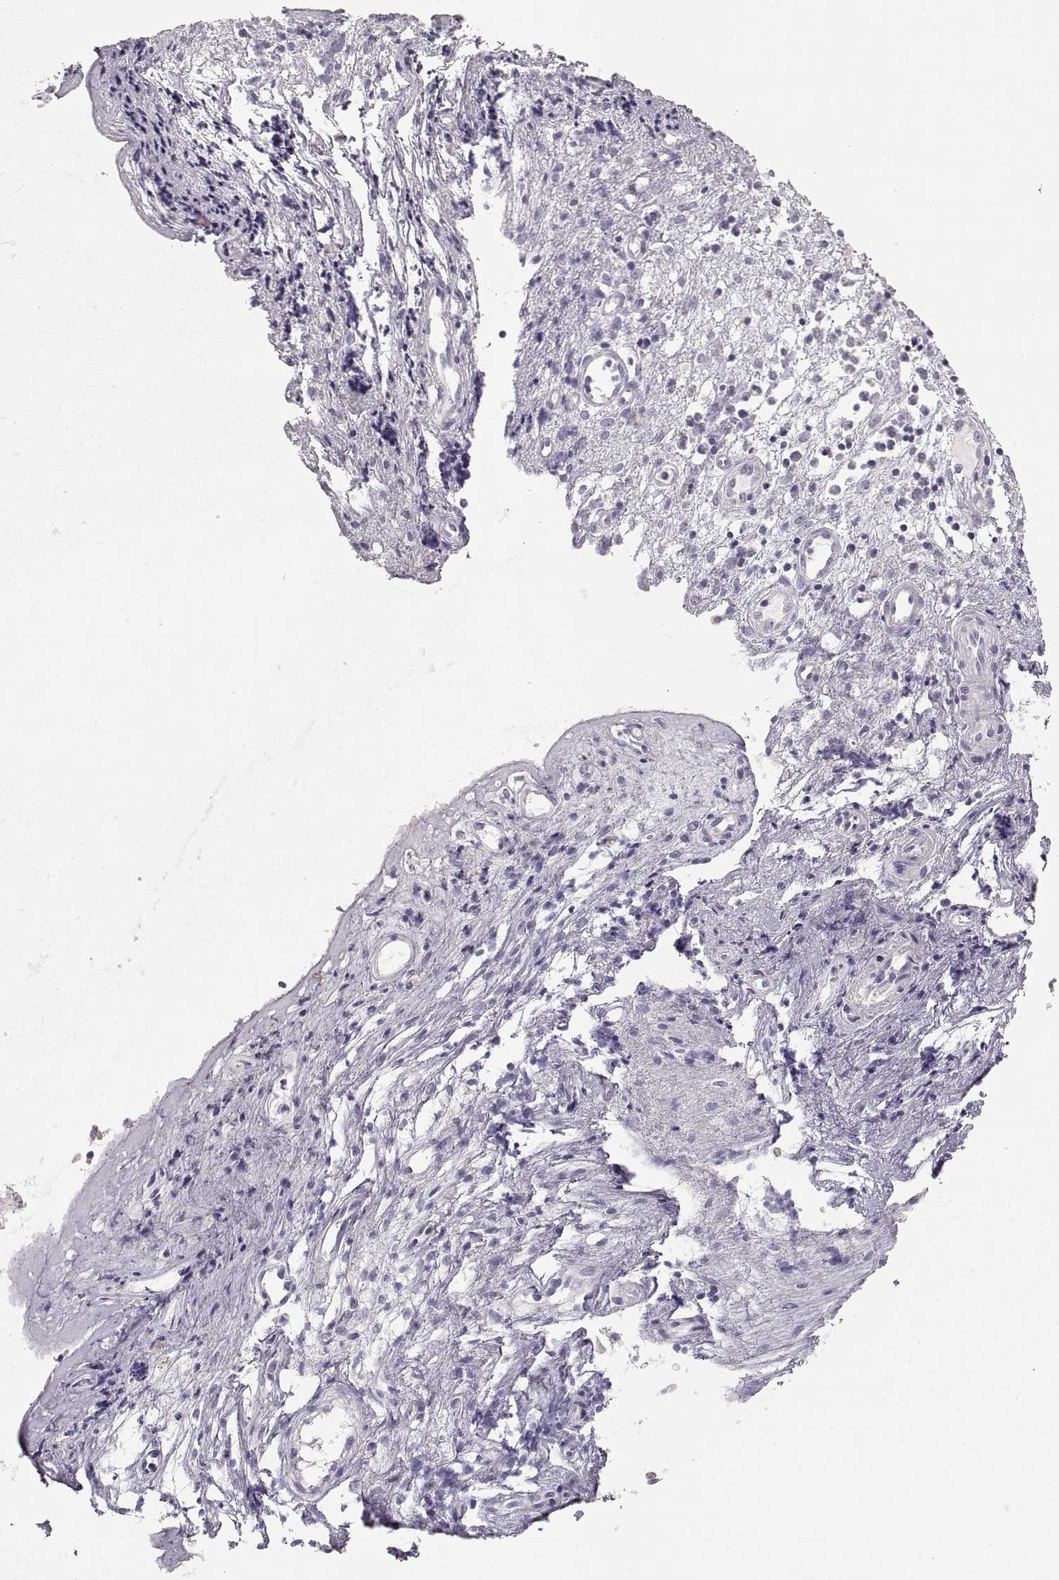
{"staining": {"intensity": "negative", "quantity": "none", "location": "none"}, "tissue": "nasopharynx", "cell_type": "Respiratory epithelial cells", "image_type": "normal", "snomed": [{"axis": "morphology", "description": "Normal tissue, NOS"}, {"axis": "topography", "description": "Nasopharynx"}], "caption": "Immunohistochemistry (IHC) of benign human nasopharynx shows no staining in respiratory epithelial cells. Brightfield microscopy of immunohistochemistry stained with DAB (3,3'-diaminobenzidine) (brown) and hematoxylin (blue), captured at high magnification.", "gene": "ZP3", "patient": {"sex": "female", "age": 47}}